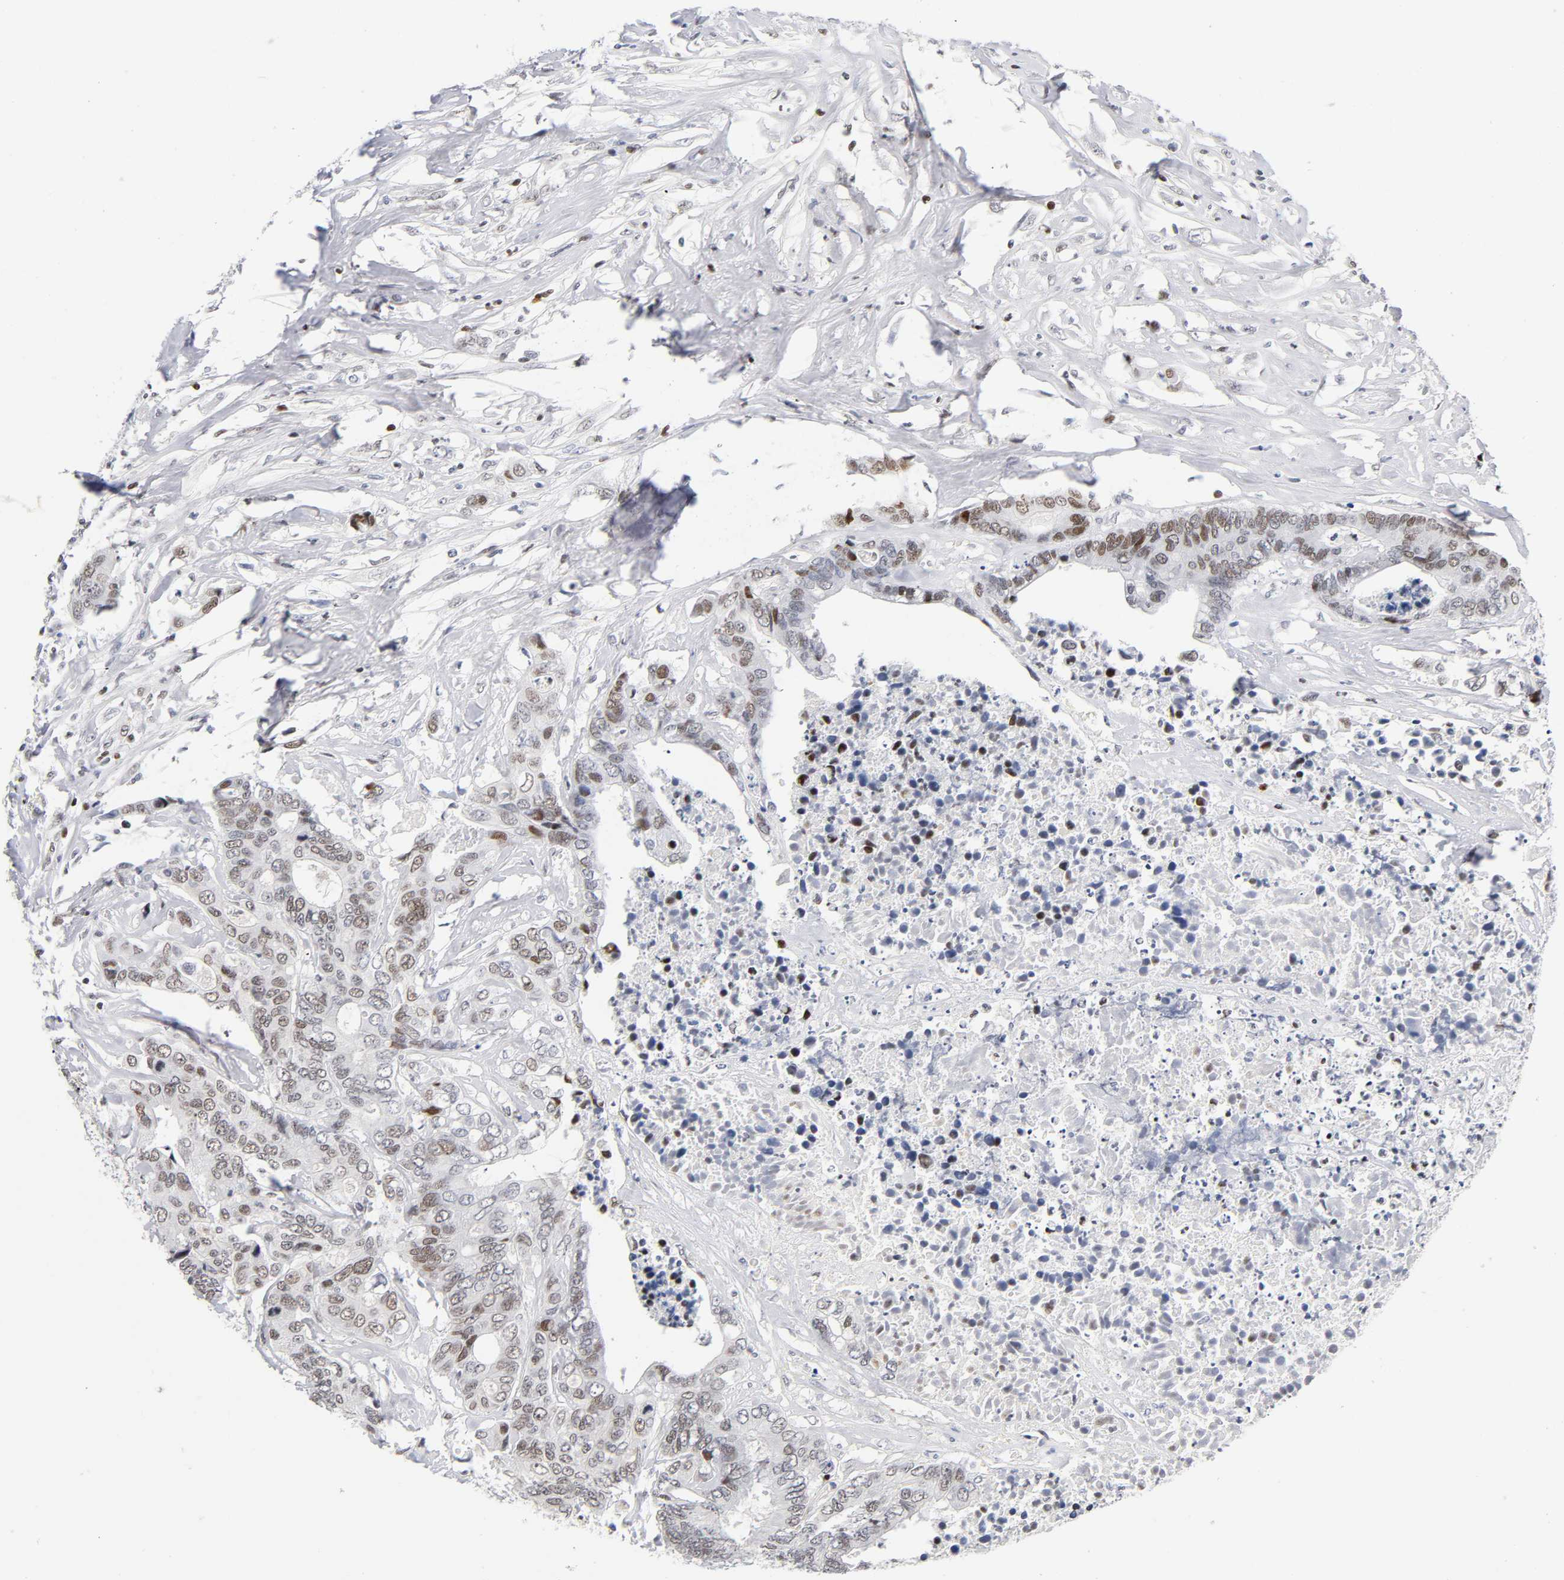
{"staining": {"intensity": "weak", "quantity": ">75%", "location": "nuclear"}, "tissue": "colorectal cancer", "cell_type": "Tumor cells", "image_type": "cancer", "snomed": [{"axis": "morphology", "description": "Adenocarcinoma, NOS"}, {"axis": "topography", "description": "Rectum"}], "caption": "IHC (DAB) staining of colorectal cancer (adenocarcinoma) demonstrates weak nuclear protein expression in about >75% of tumor cells.", "gene": "SP3", "patient": {"sex": "male", "age": 55}}